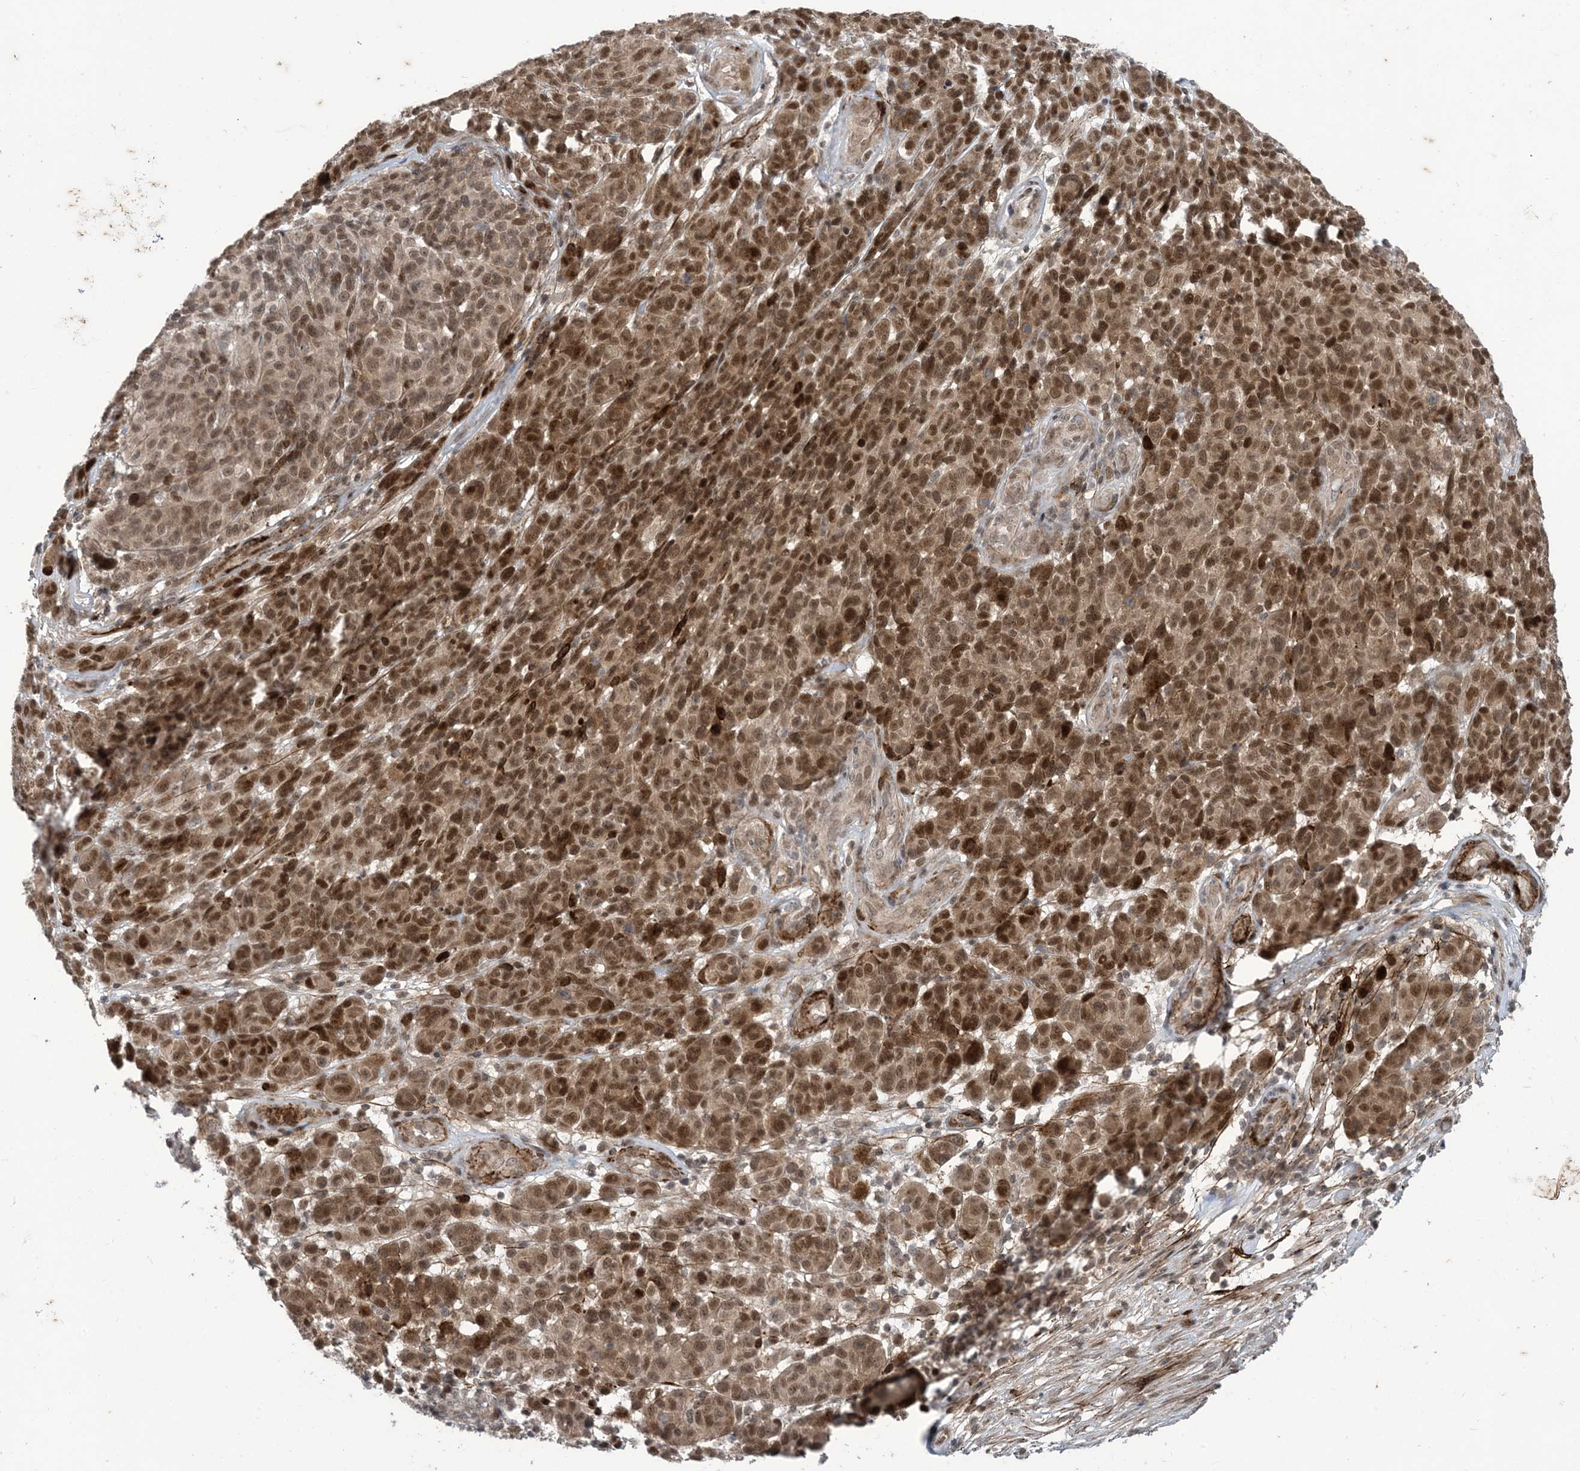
{"staining": {"intensity": "moderate", "quantity": ">75%", "location": "nuclear"}, "tissue": "melanoma", "cell_type": "Tumor cells", "image_type": "cancer", "snomed": [{"axis": "morphology", "description": "Malignant melanoma, NOS"}, {"axis": "topography", "description": "Skin"}], "caption": "Protein staining by immunohistochemistry (IHC) reveals moderate nuclear staining in about >75% of tumor cells in melanoma.", "gene": "LAGE3", "patient": {"sex": "male", "age": 49}}